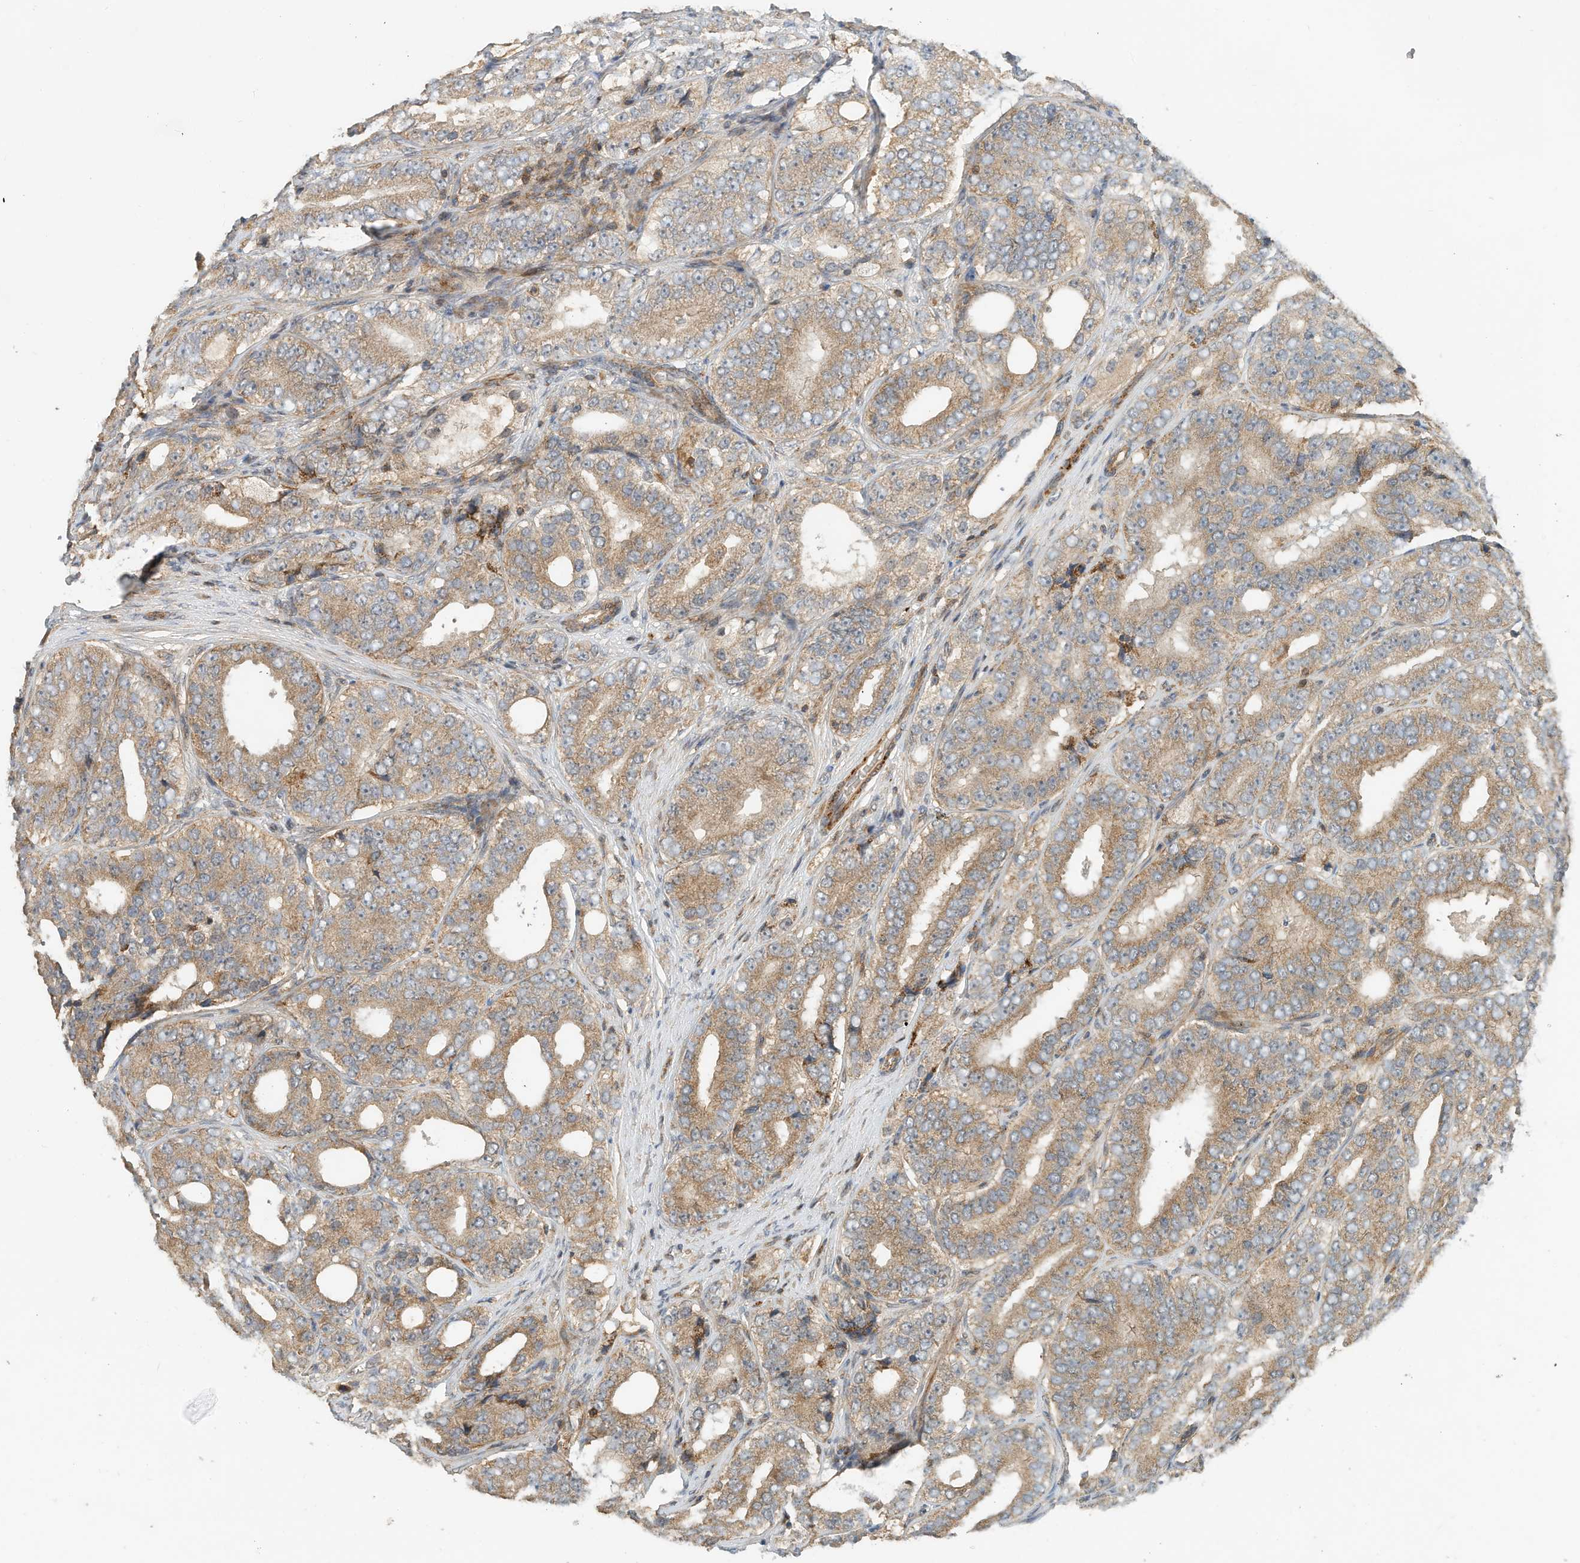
{"staining": {"intensity": "weak", "quantity": ">75%", "location": "cytoplasmic/membranous"}, "tissue": "prostate cancer", "cell_type": "Tumor cells", "image_type": "cancer", "snomed": [{"axis": "morphology", "description": "Adenocarcinoma, High grade"}, {"axis": "topography", "description": "Prostate"}], "caption": "Immunohistochemical staining of prostate adenocarcinoma (high-grade) shows low levels of weak cytoplasmic/membranous protein positivity in approximately >75% of tumor cells.", "gene": "CPAMD8", "patient": {"sex": "male", "age": 56}}